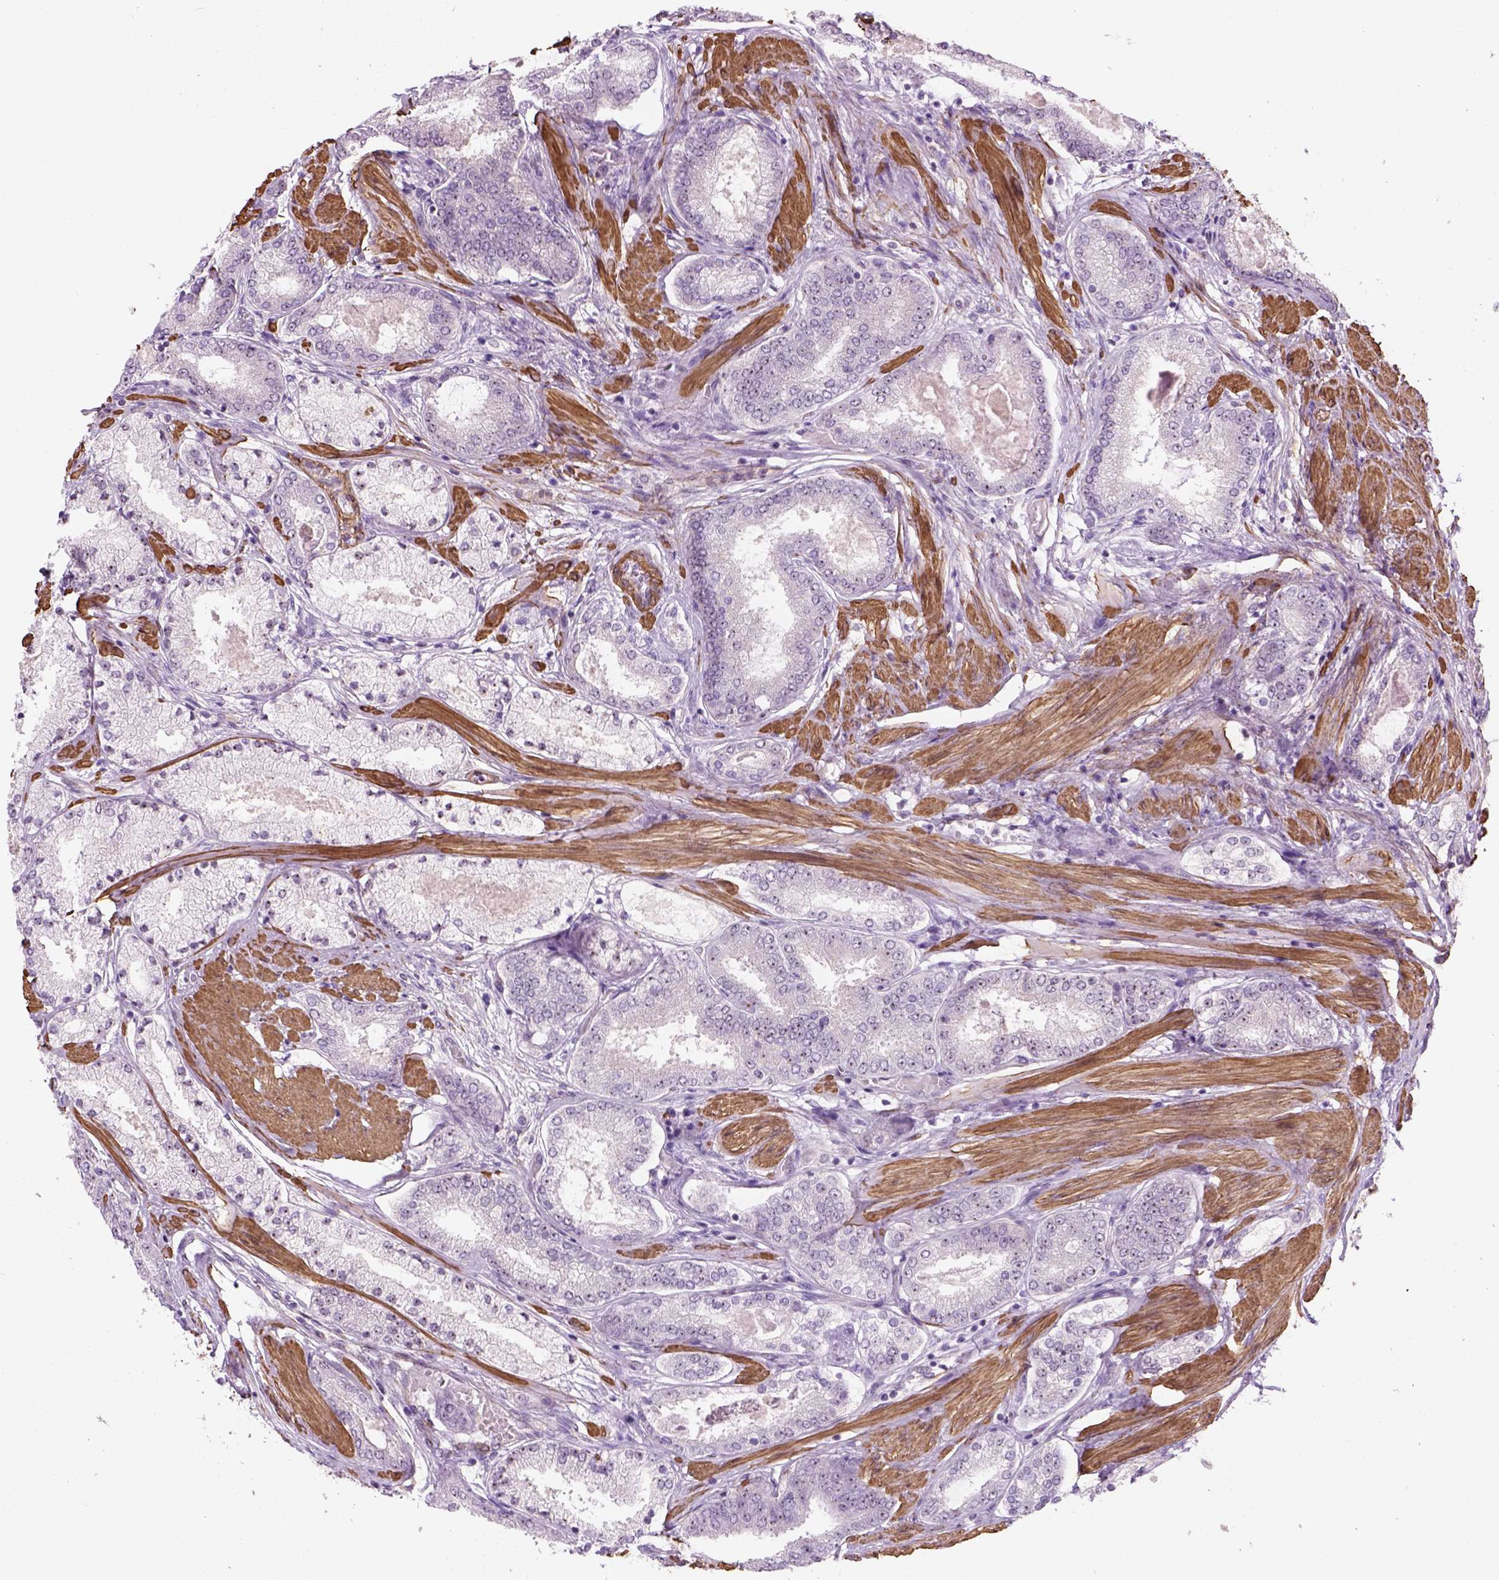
{"staining": {"intensity": "moderate", "quantity": "25%-75%", "location": "nuclear"}, "tissue": "prostate cancer", "cell_type": "Tumor cells", "image_type": "cancer", "snomed": [{"axis": "morphology", "description": "Adenocarcinoma, High grade"}, {"axis": "topography", "description": "Prostate"}], "caption": "IHC histopathology image of neoplastic tissue: human prostate adenocarcinoma (high-grade) stained using immunohistochemistry shows medium levels of moderate protein expression localized specifically in the nuclear of tumor cells, appearing as a nuclear brown color.", "gene": "RRS1", "patient": {"sex": "male", "age": 63}}